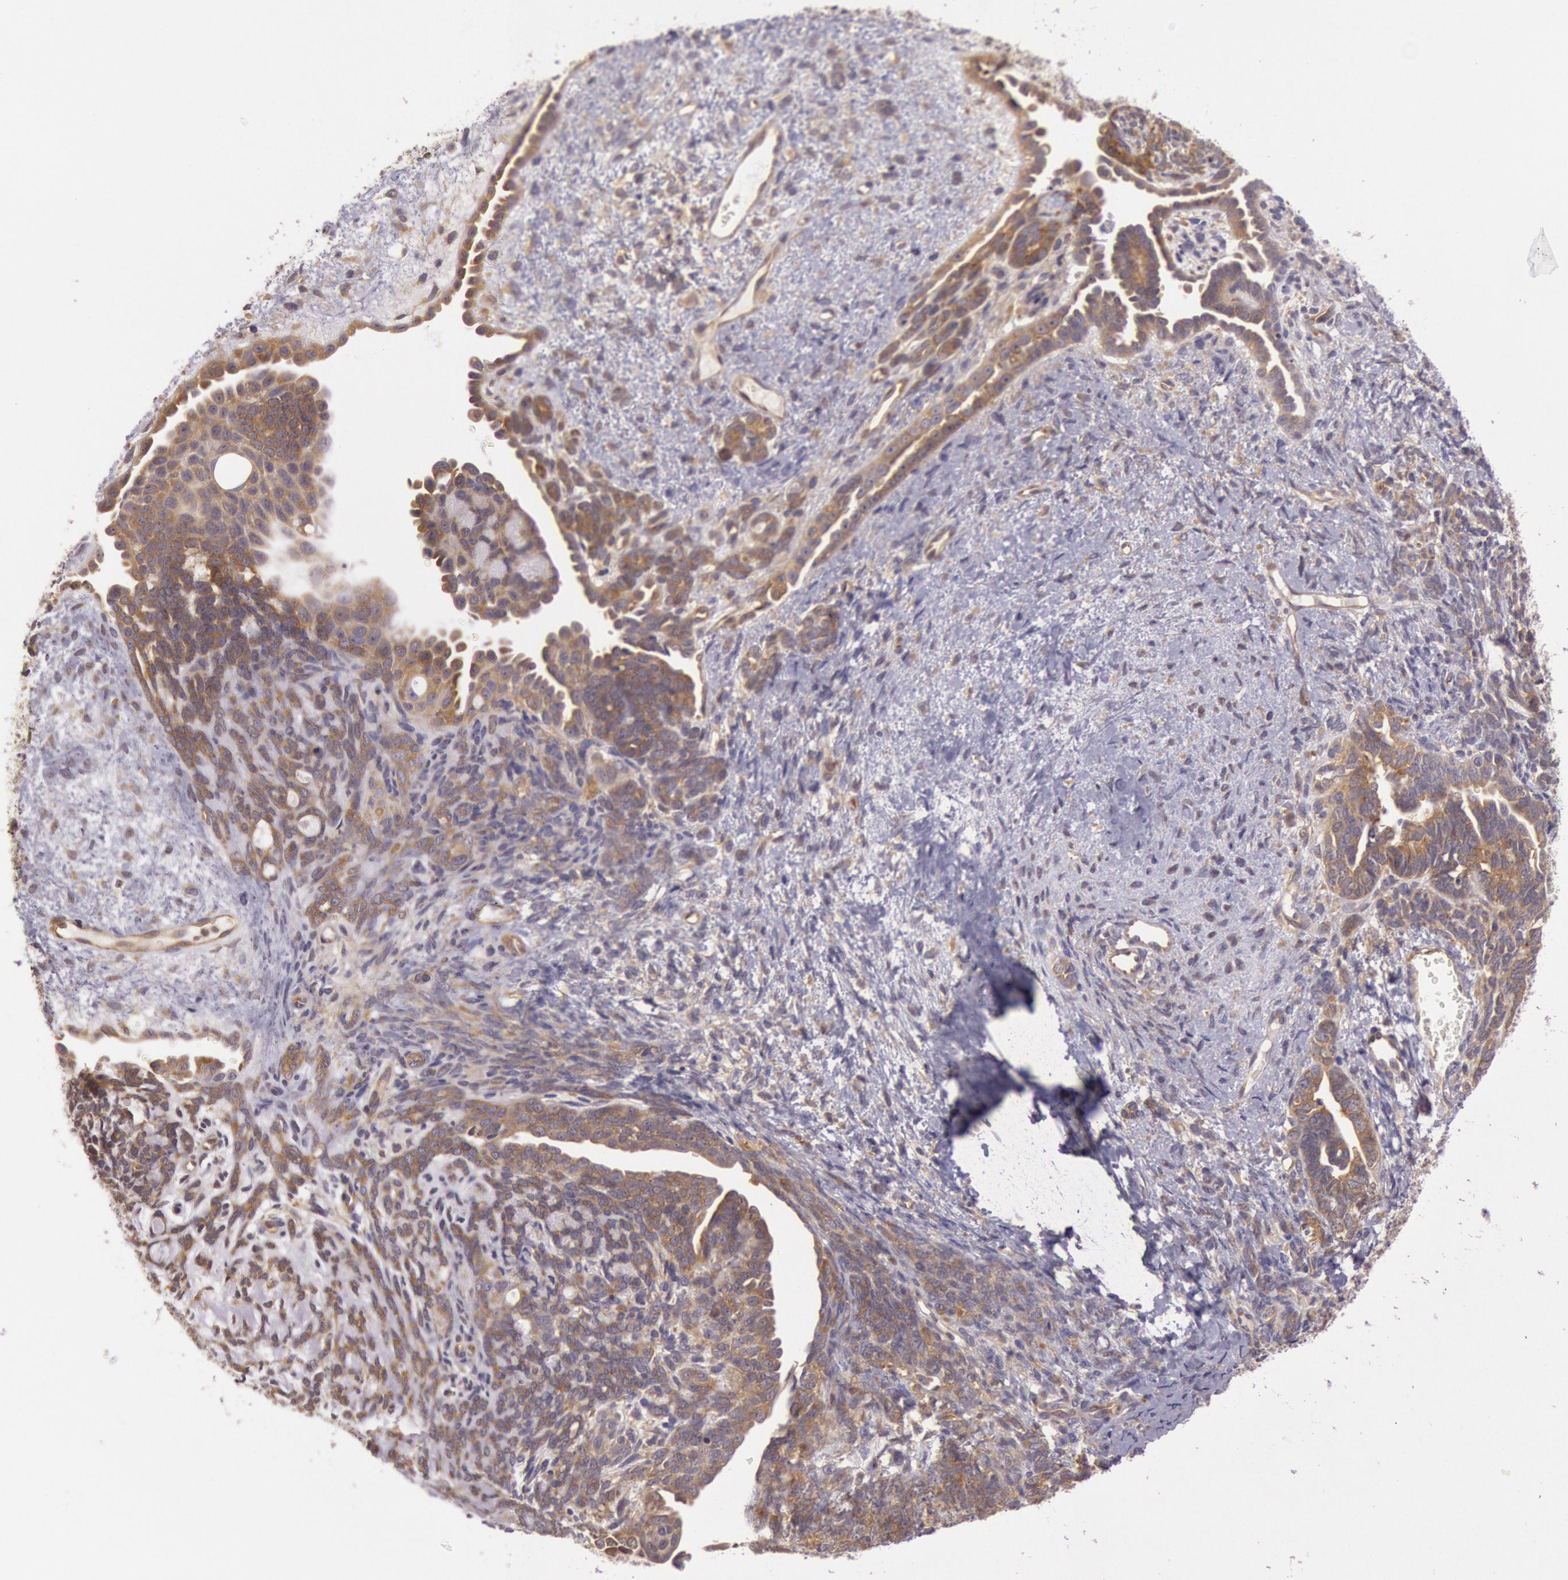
{"staining": {"intensity": "moderate", "quantity": ">75%", "location": "cytoplasmic/membranous"}, "tissue": "endometrial cancer", "cell_type": "Tumor cells", "image_type": "cancer", "snomed": [{"axis": "morphology", "description": "Neoplasm, malignant, NOS"}, {"axis": "topography", "description": "Endometrium"}], "caption": "Neoplasm (malignant) (endometrial) tissue shows moderate cytoplasmic/membranous staining in approximately >75% of tumor cells", "gene": "CHUK", "patient": {"sex": "female", "age": 74}}